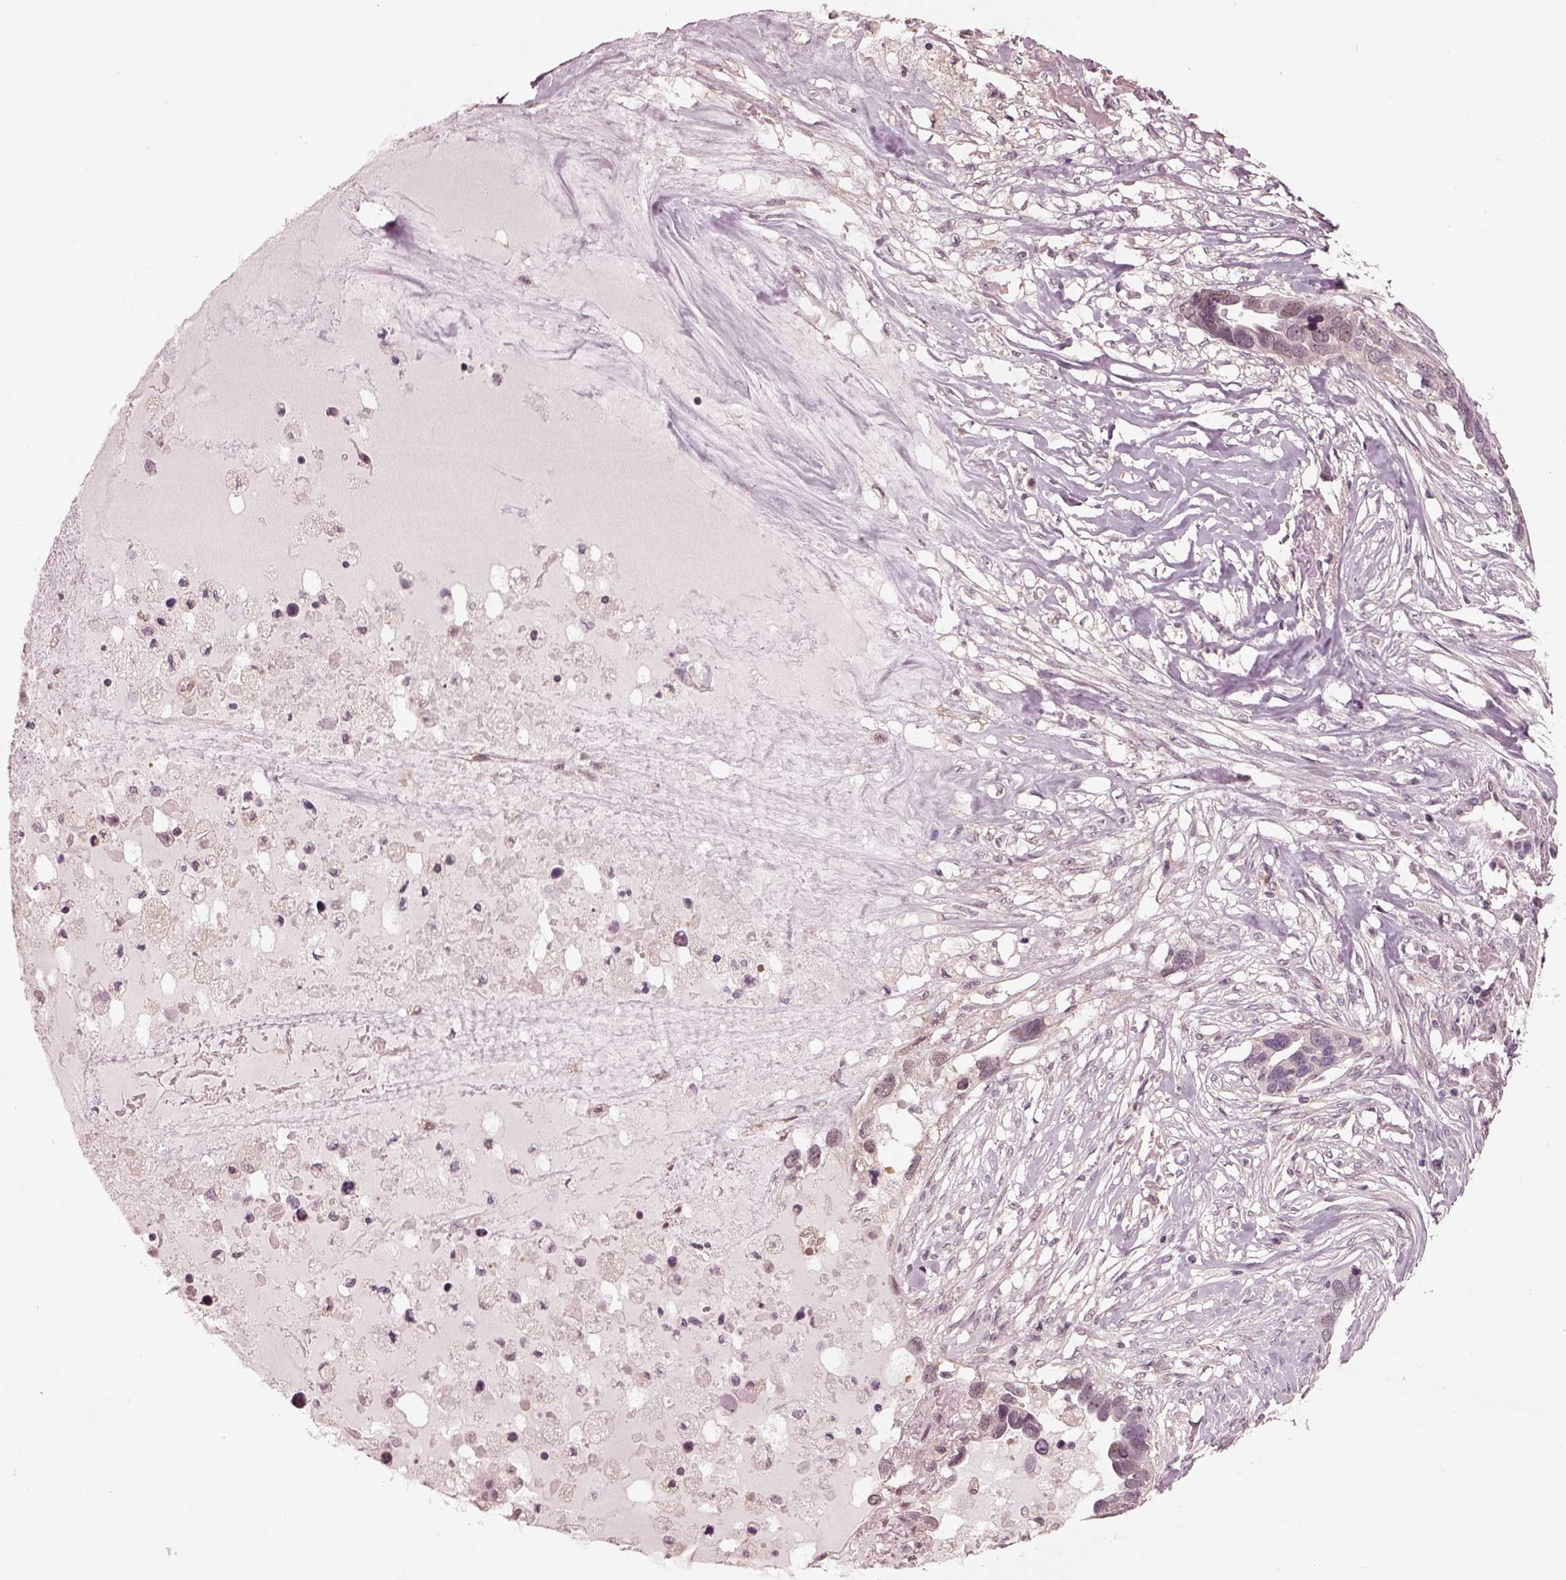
{"staining": {"intensity": "negative", "quantity": "none", "location": "none"}, "tissue": "ovarian cancer", "cell_type": "Tumor cells", "image_type": "cancer", "snomed": [{"axis": "morphology", "description": "Cystadenocarcinoma, serous, NOS"}, {"axis": "topography", "description": "Ovary"}], "caption": "IHC micrograph of serous cystadenocarcinoma (ovarian) stained for a protein (brown), which shows no expression in tumor cells.", "gene": "IQCG", "patient": {"sex": "female", "age": 54}}